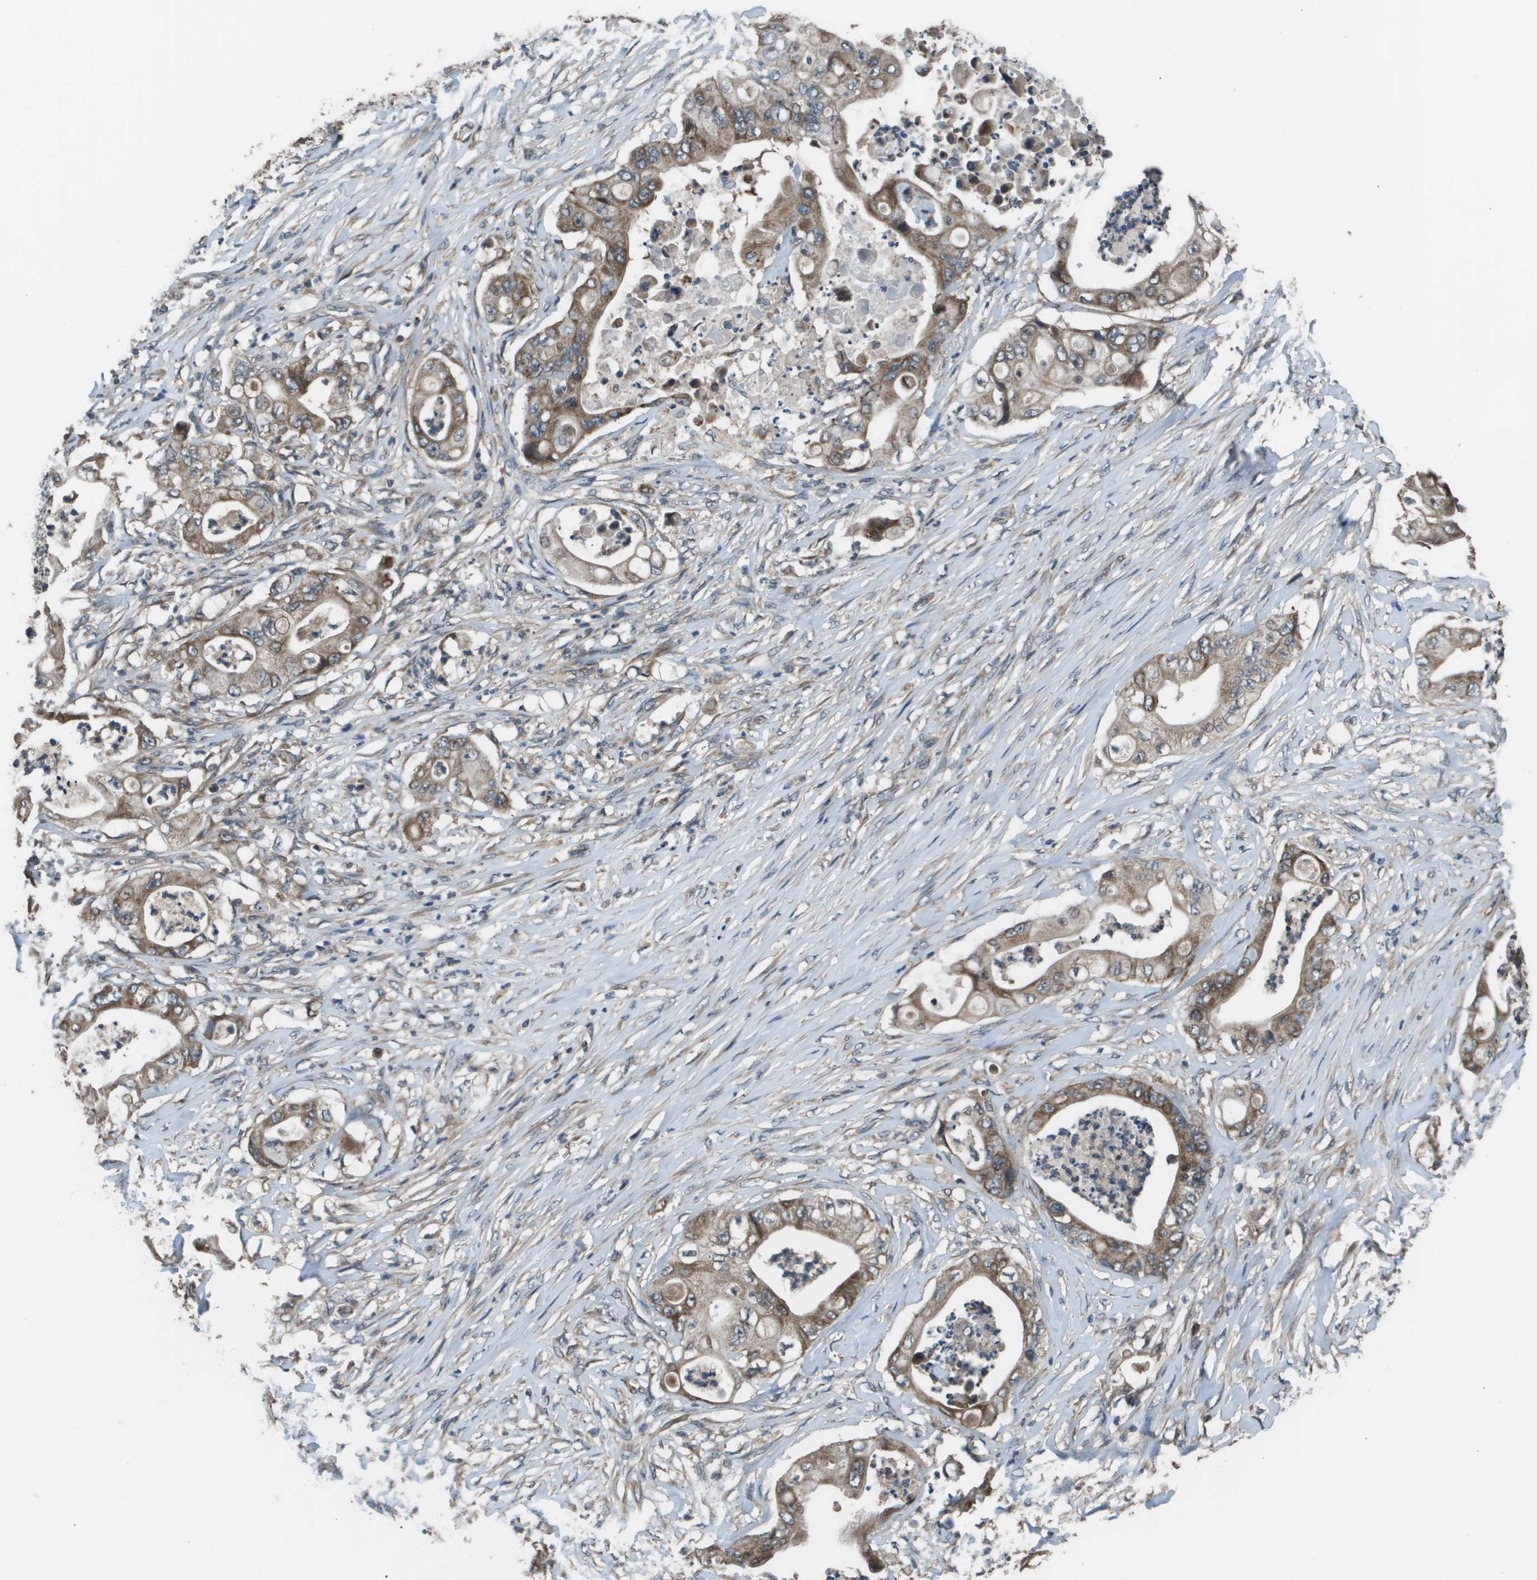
{"staining": {"intensity": "moderate", "quantity": ">75%", "location": "cytoplasmic/membranous"}, "tissue": "stomach cancer", "cell_type": "Tumor cells", "image_type": "cancer", "snomed": [{"axis": "morphology", "description": "Adenocarcinoma, NOS"}, {"axis": "topography", "description": "Stomach"}], "caption": "This micrograph exhibits stomach cancer stained with immunohistochemistry (IHC) to label a protein in brown. The cytoplasmic/membranous of tumor cells show moderate positivity for the protein. Nuclei are counter-stained blue.", "gene": "PLPBP", "patient": {"sex": "female", "age": 73}}